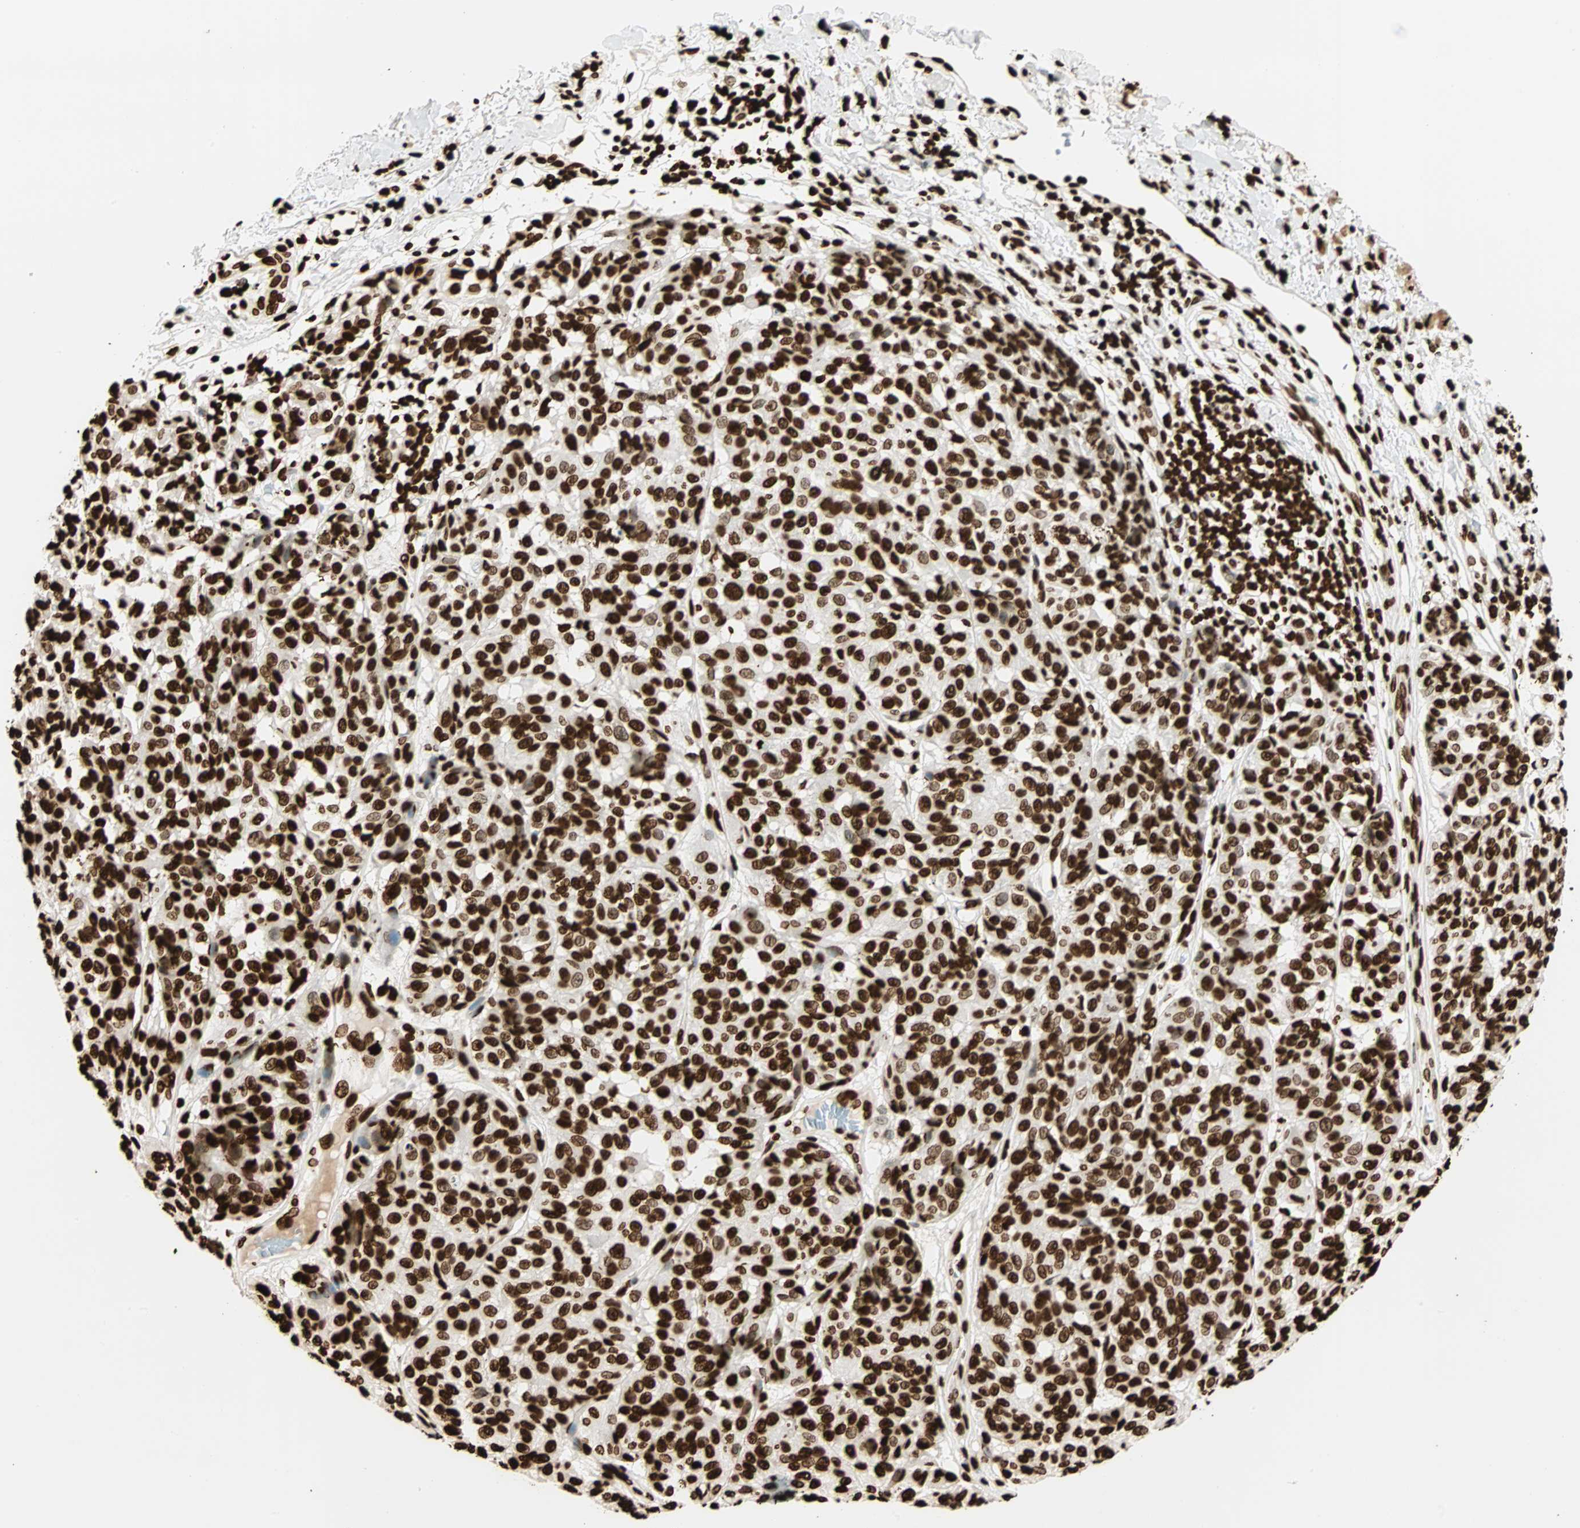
{"staining": {"intensity": "strong", "quantity": ">75%", "location": "nuclear"}, "tissue": "melanoma", "cell_type": "Tumor cells", "image_type": "cancer", "snomed": [{"axis": "morphology", "description": "Malignant melanoma, NOS"}, {"axis": "topography", "description": "Skin"}], "caption": "High-magnification brightfield microscopy of malignant melanoma stained with DAB (brown) and counterstained with hematoxylin (blue). tumor cells exhibit strong nuclear staining is seen in approximately>75% of cells.", "gene": "GLI2", "patient": {"sex": "female", "age": 46}}